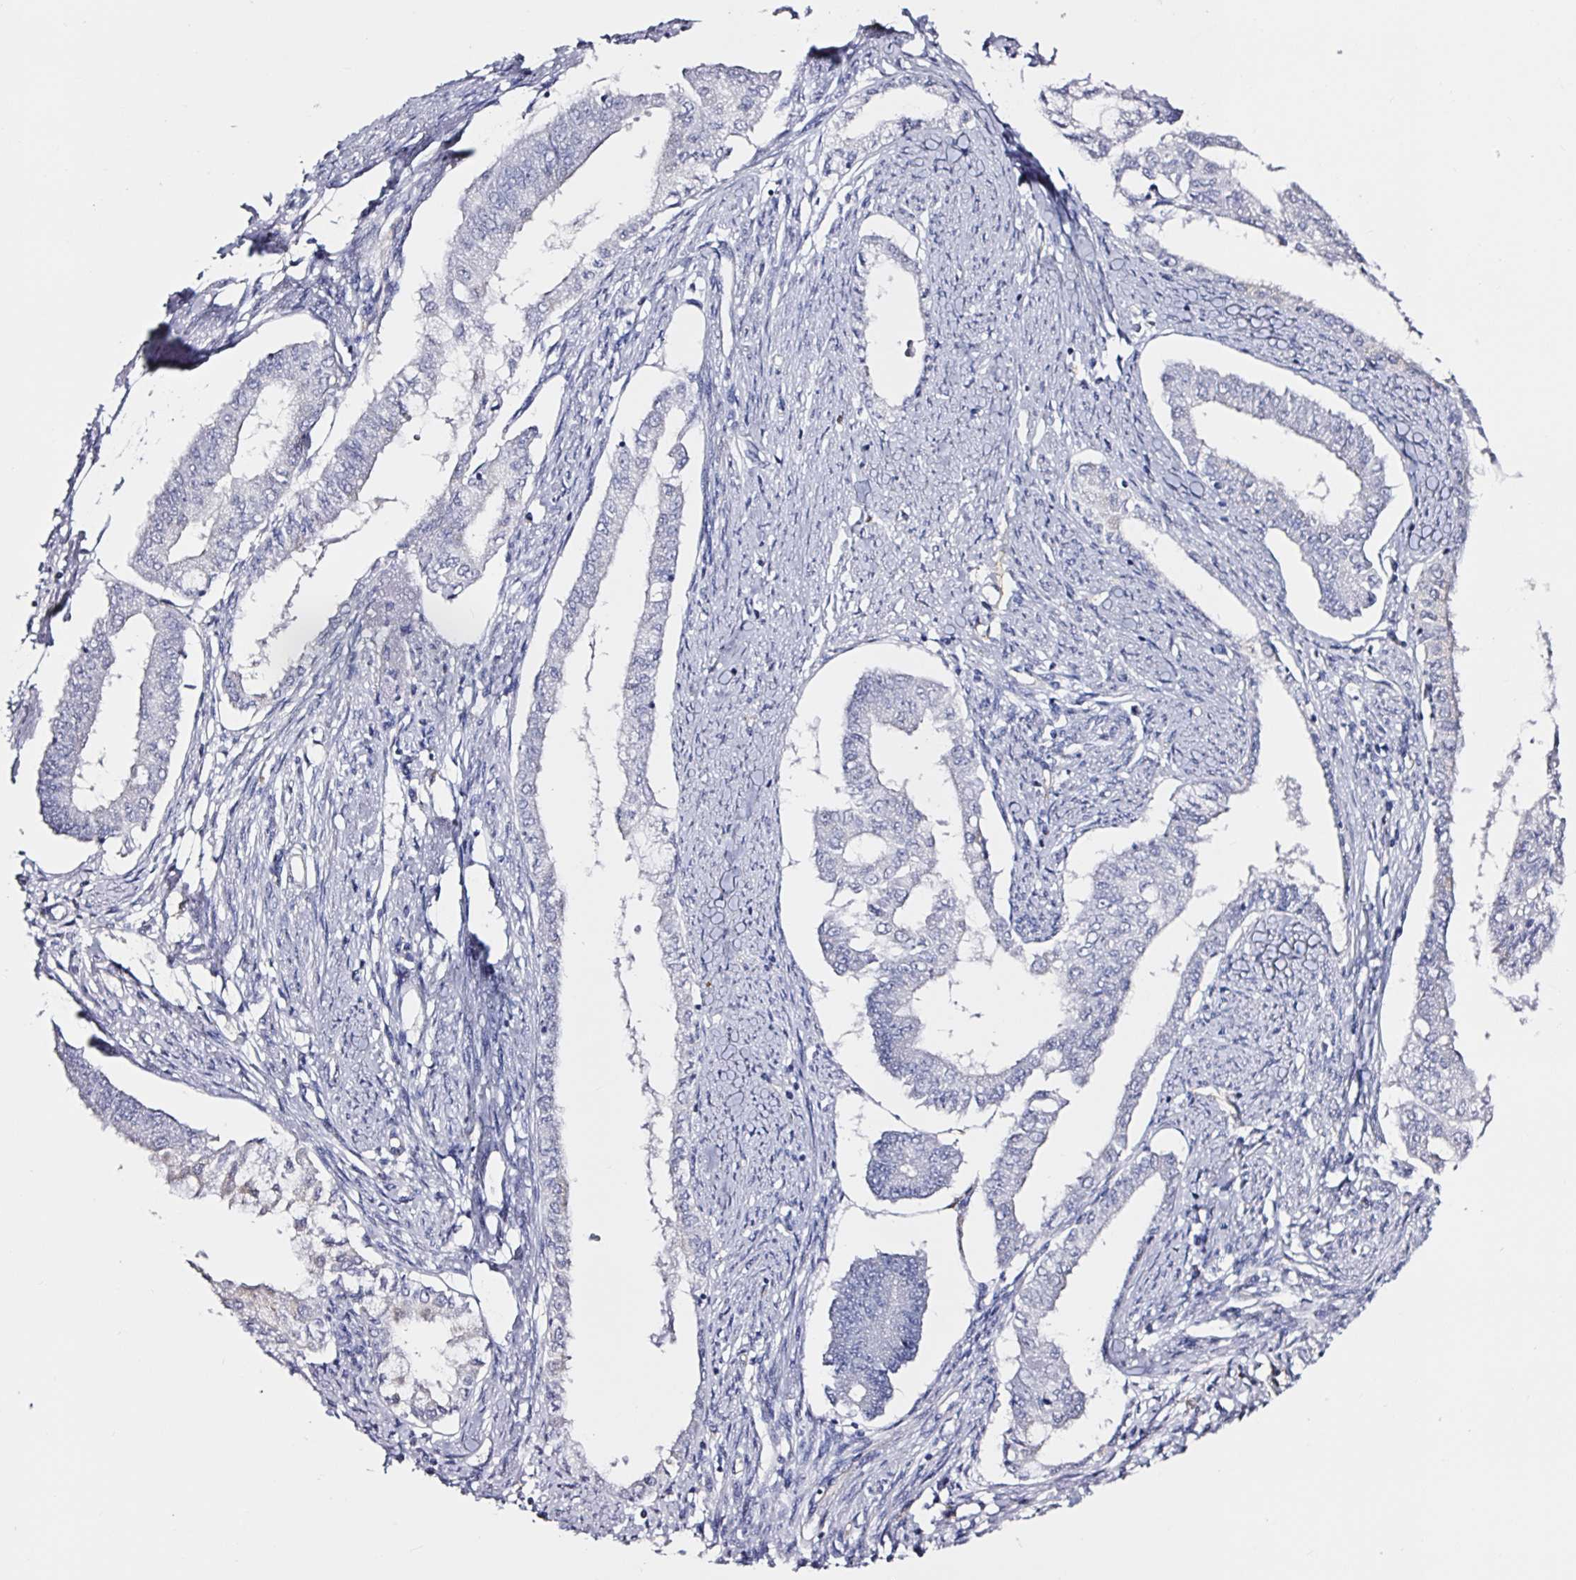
{"staining": {"intensity": "negative", "quantity": "none", "location": "none"}, "tissue": "endometrial cancer", "cell_type": "Tumor cells", "image_type": "cancer", "snomed": [{"axis": "morphology", "description": "Adenocarcinoma, NOS"}, {"axis": "topography", "description": "Endometrium"}], "caption": "Tumor cells show no significant expression in endometrial cancer (adenocarcinoma).", "gene": "ACSBG2", "patient": {"sex": "female", "age": 76}}